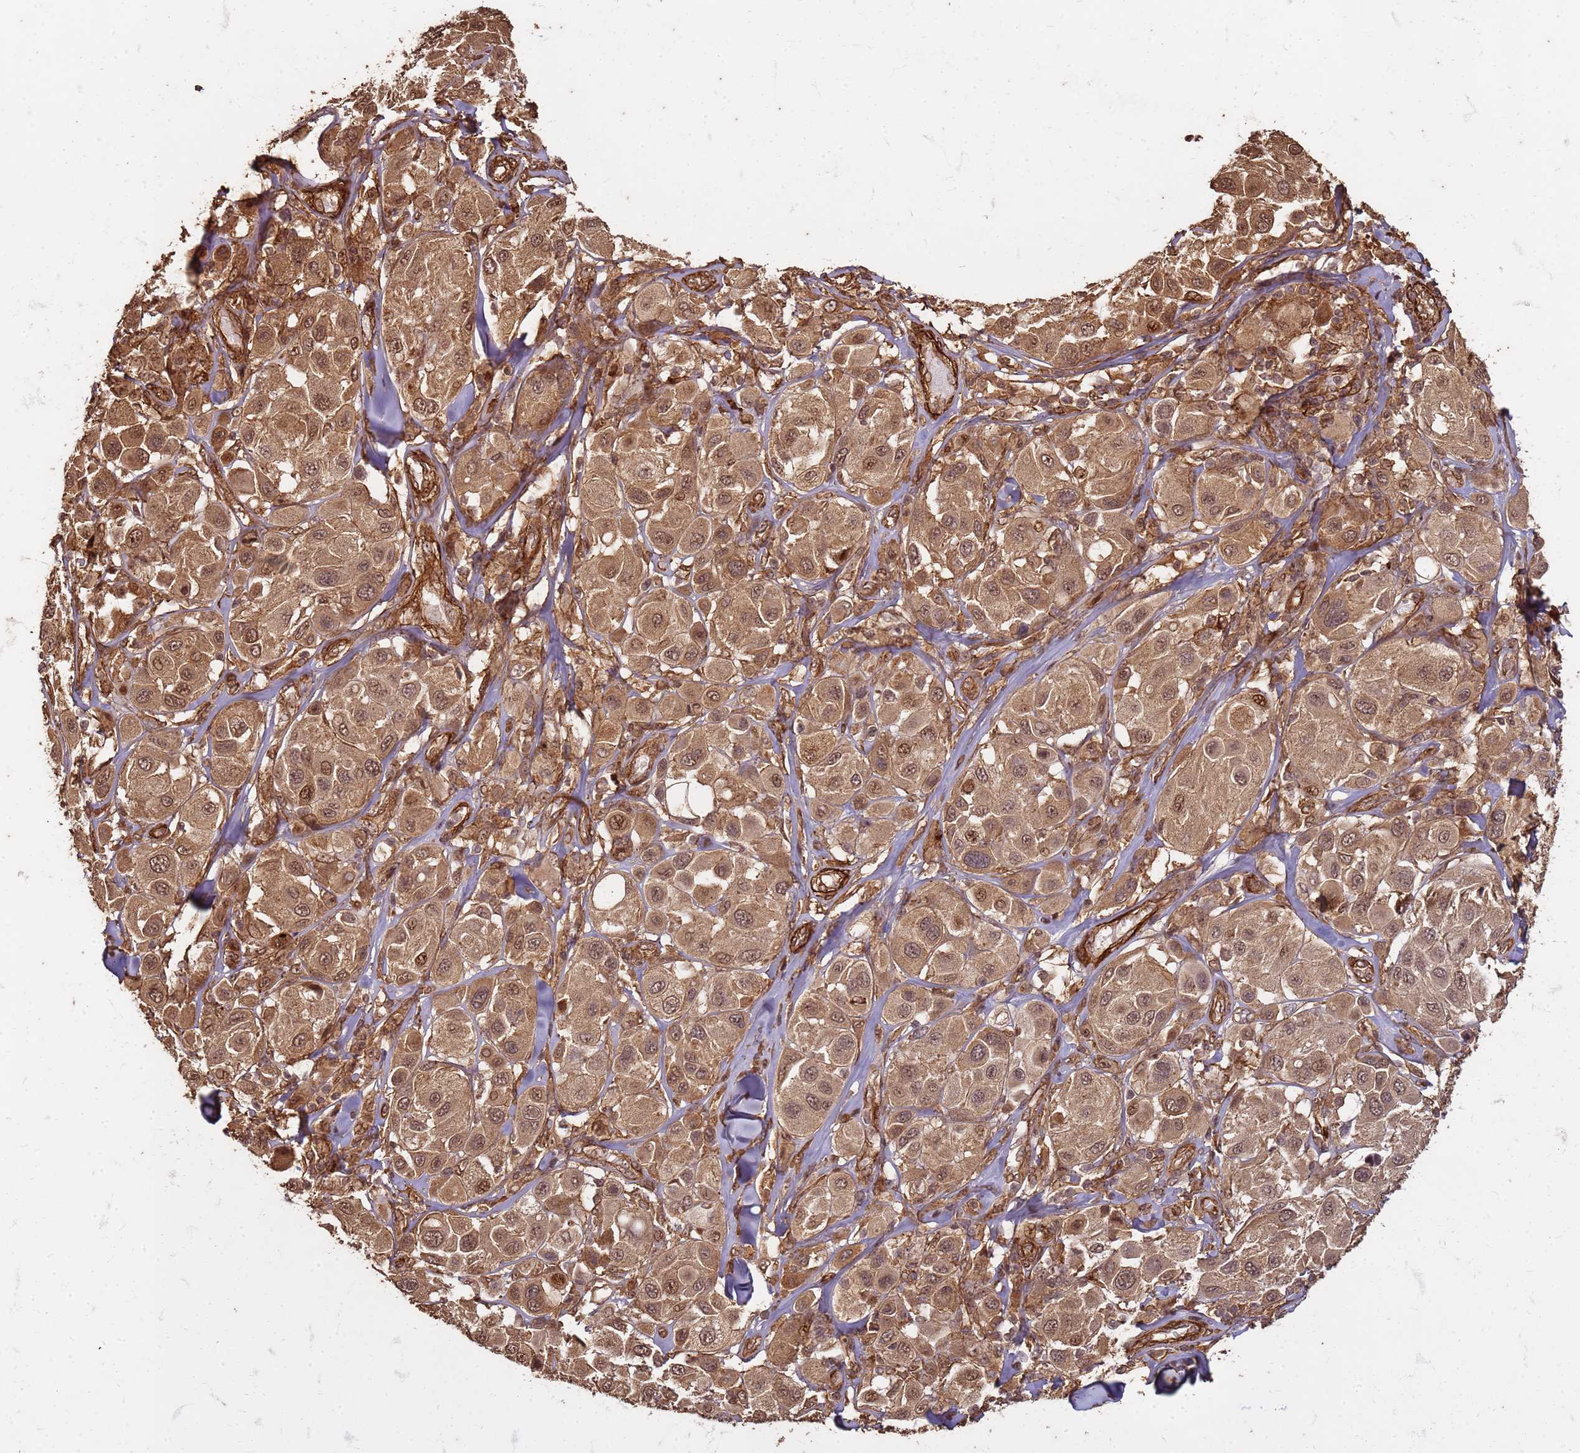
{"staining": {"intensity": "moderate", "quantity": ">75%", "location": "cytoplasmic/membranous,nuclear"}, "tissue": "melanoma", "cell_type": "Tumor cells", "image_type": "cancer", "snomed": [{"axis": "morphology", "description": "Malignant melanoma, Metastatic site"}, {"axis": "topography", "description": "Skin"}], "caption": "Human malignant melanoma (metastatic site) stained for a protein (brown) demonstrates moderate cytoplasmic/membranous and nuclear positive positivity in about >75% of tumor cells.", "gene": "KIF26A", "patient": {"sex": "male", "age": 41}}